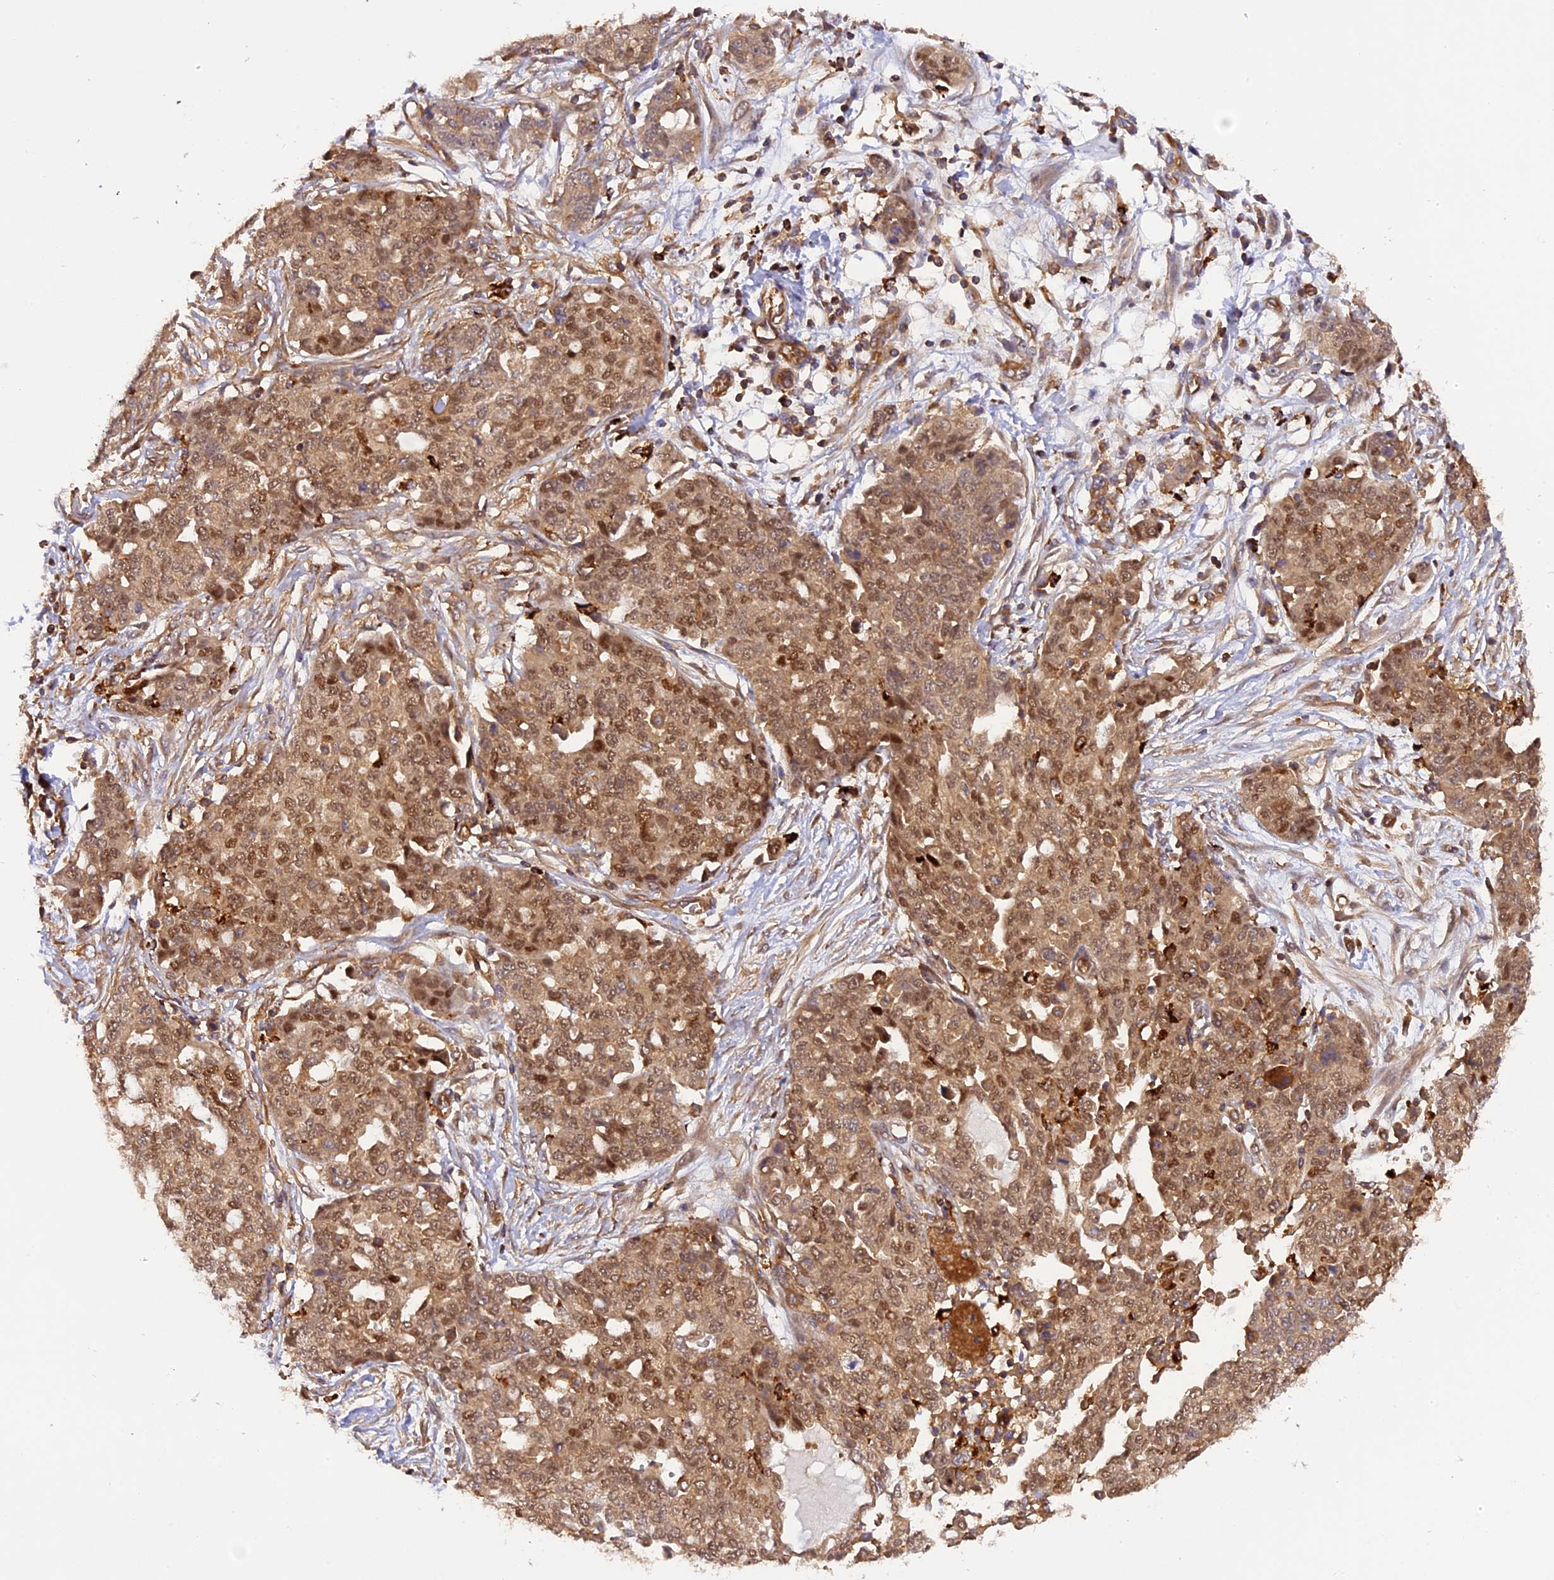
{"staining": {"intensity": "moderate", "quantity": ">75%", "location": "cytoplasmic/membranous,nuclear"}, "tissue": "ovarian cancer", "cell_type": "Tumor cells", "image_type": "cancer", "snomed": [{"axis": "morphology", "description": "Cystadenocarcinoma, serous, NOS"}, {"axis": "topography", "description": "Soft tissue"}, {"axis": "topography", "description": "Ovary"}], "caption": "This is an image of immunohistochemistry staining of ovarian cancer (serous cystadenocarcinoma), which shows moderate expression in the cytoplasmic/membranous and nuclear of tumor cells.", "gene": "C5orf22", "patient": {"sex": "female", "age": 57}}